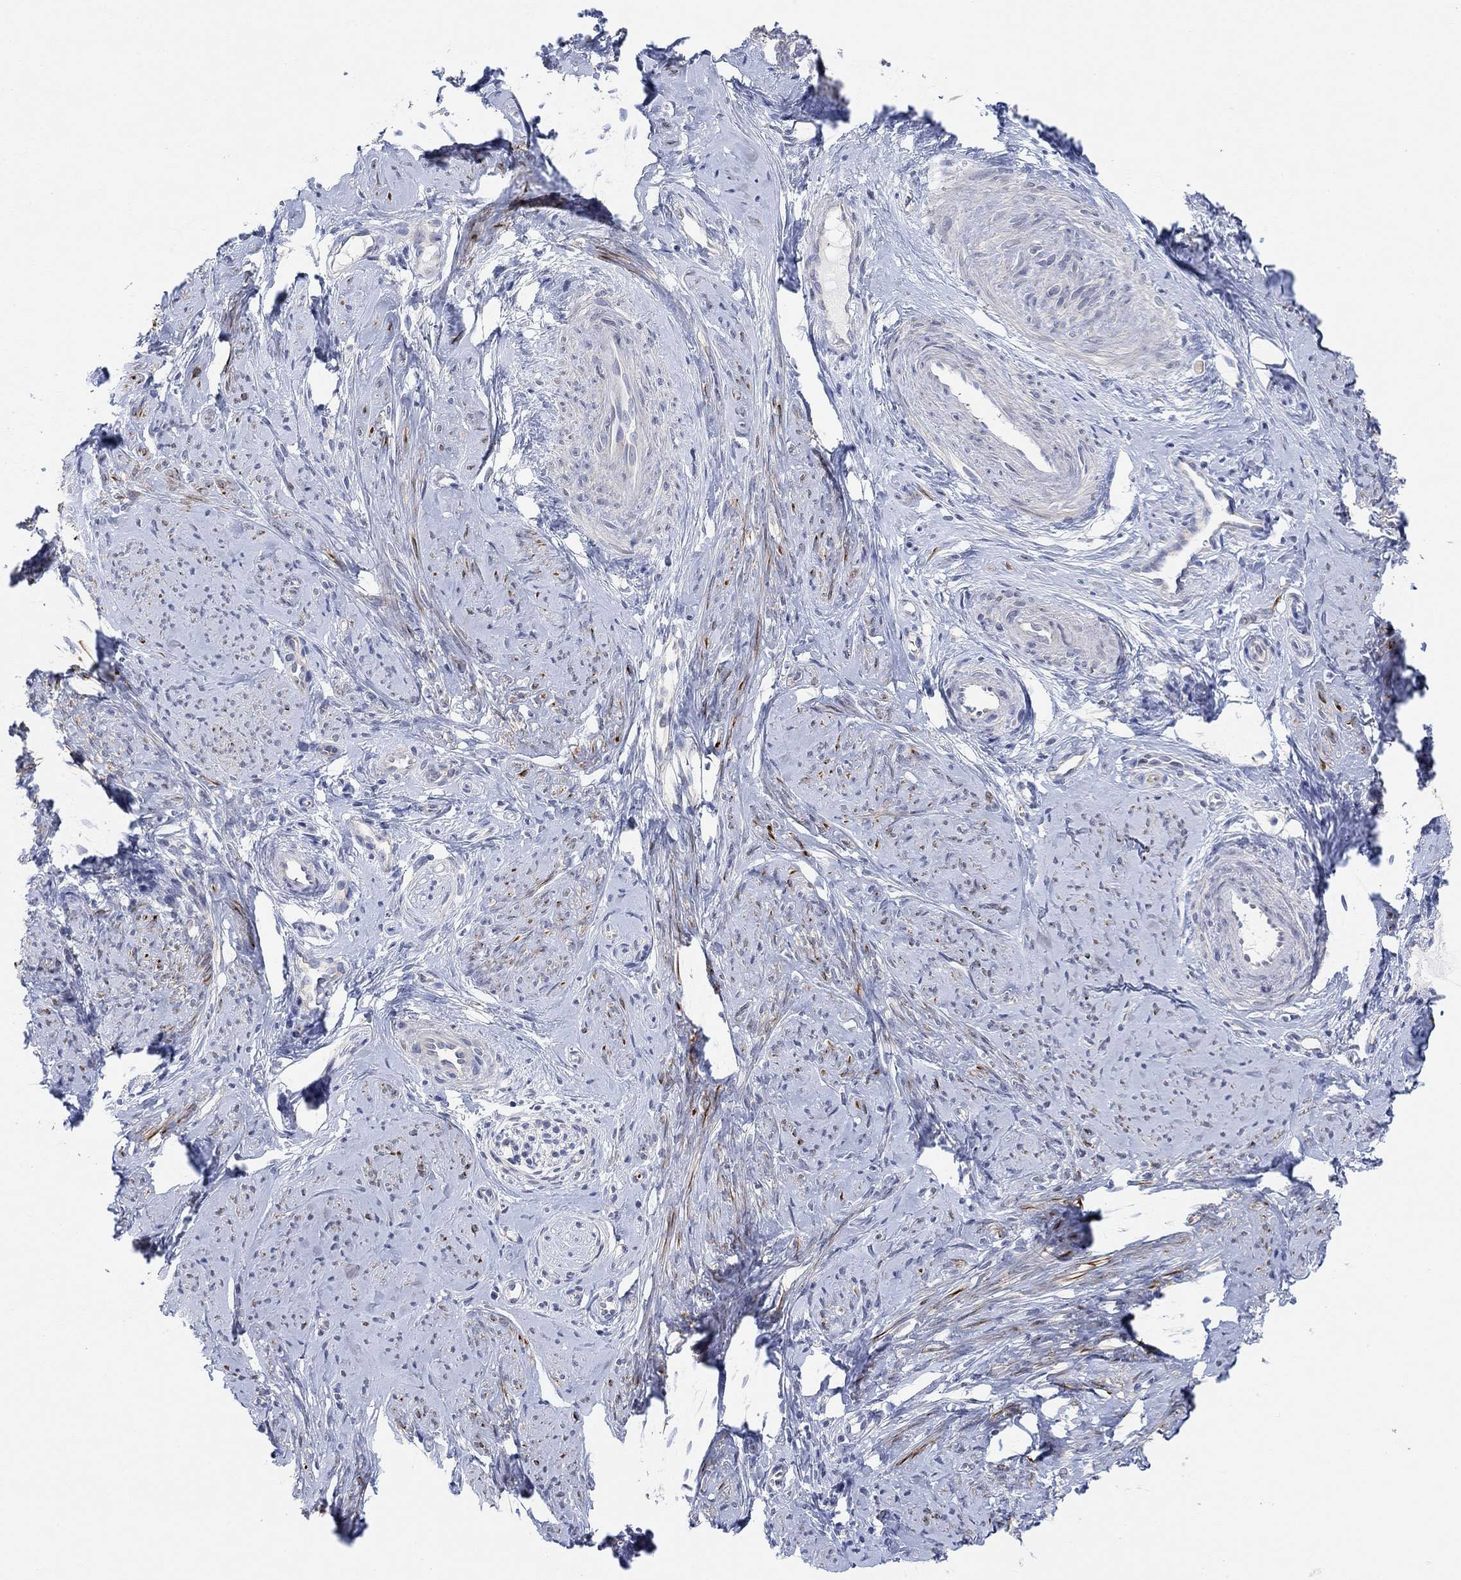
{"staining": {"intensity": "strong", "quantity": "25%-75%", "location": "cytoplasmic/membranous"}, "tissue": "smooth muscle", "cell_type": "Smooth muscle cells", "image_type": "normal", "snomed": [{"axis": "morphology", "description": "Normal tissue, NOS"}, {"axis": "topography", "description": "Smooth muscle"}], "caption": "Immunohistochemistry photomicrograph of unremarkable human smooth muscle stained for a protein (brown), which exhibits high levels of strong cytoplasmic/membranous staining in about 25%-75% of smooth muscle cells.", "gene": "PMFBP1", "patient": {"sex": "female", "age": 48}}